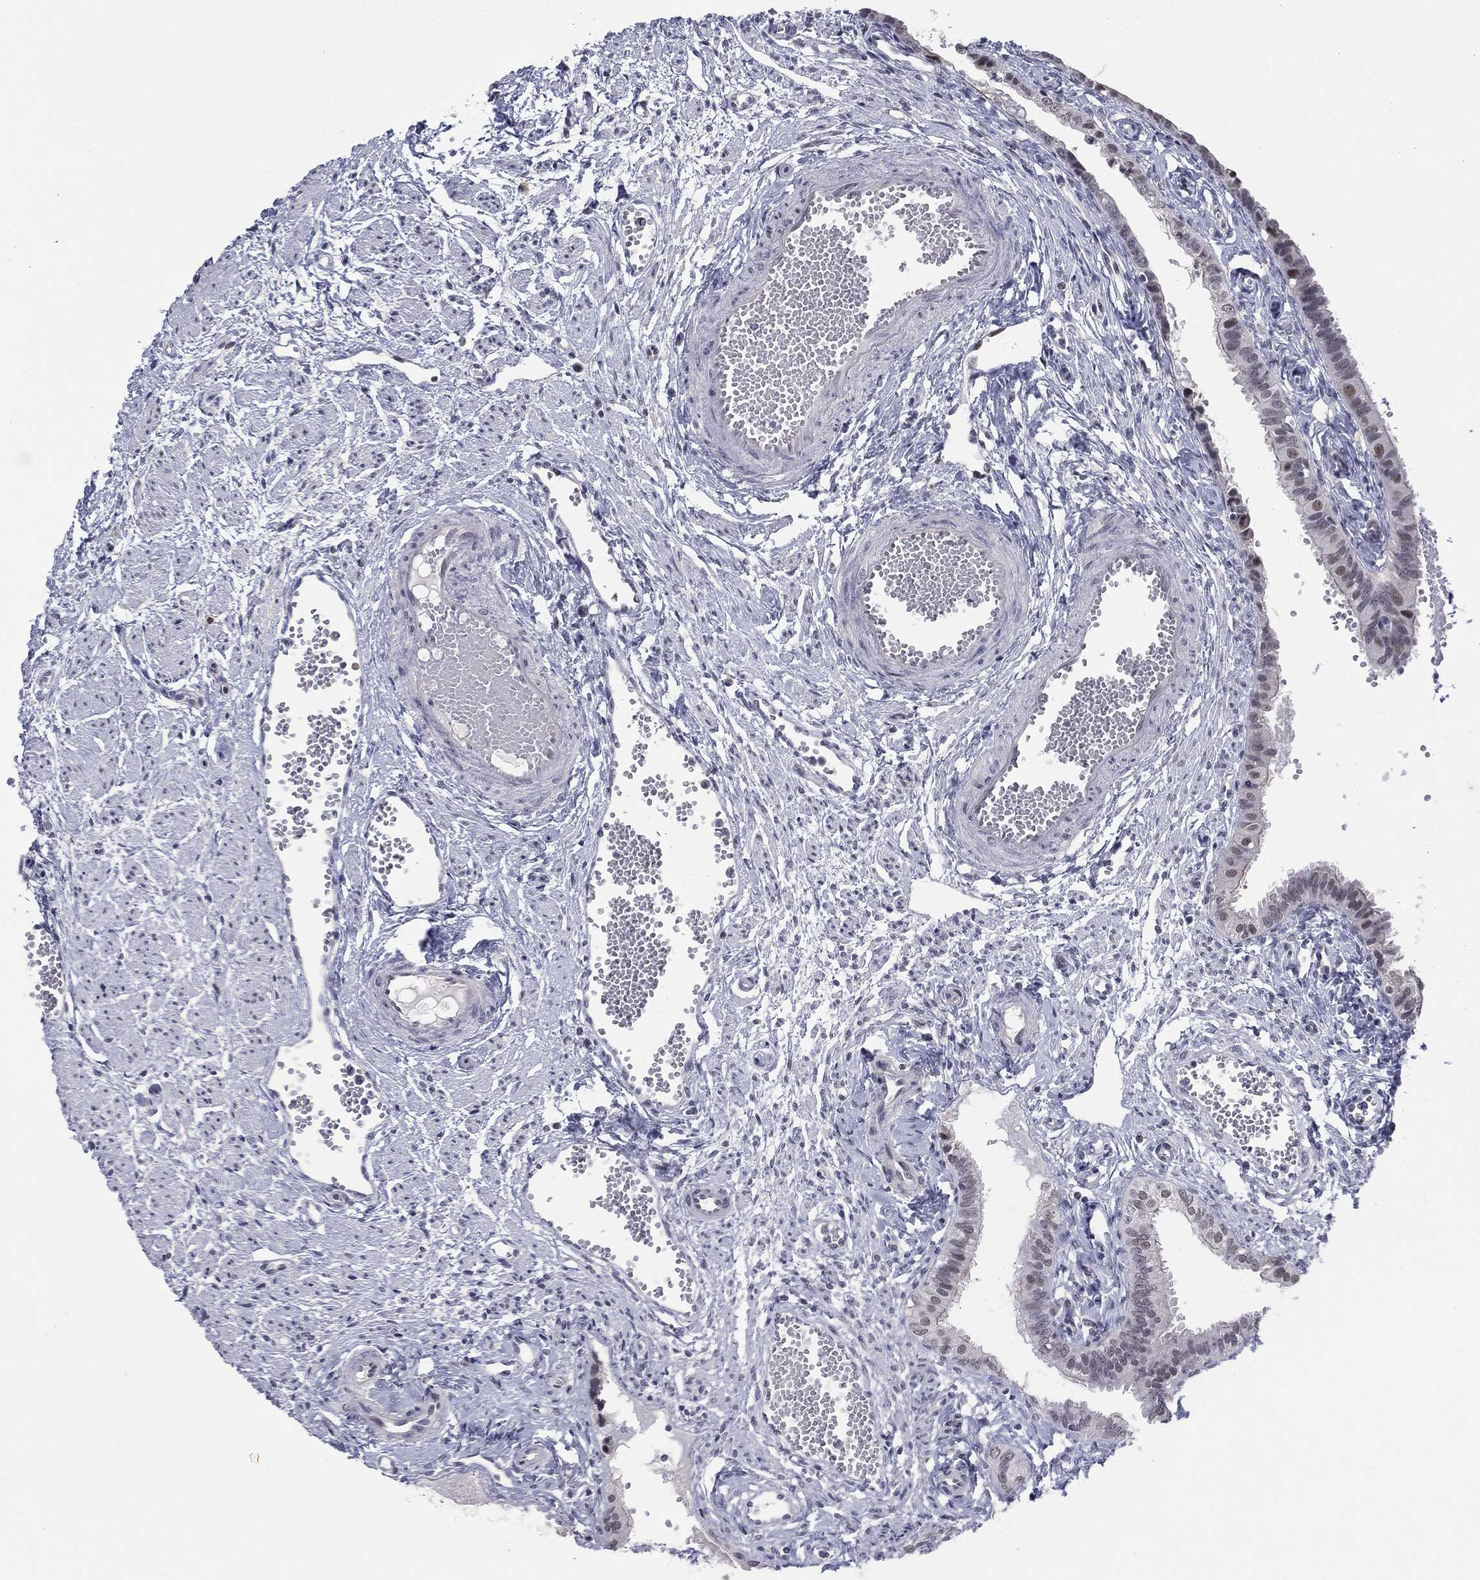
{"staining": {"intensity": "negative", "quantity": "none", "location": "none"}, "tissue": "fallopian tube", "cell_type": "Glandular cells", "image_type": "normal", "snomed": [{"axis": "morphology", "description": "Normal tissue, NOS"}, {"axis": "topography", "description": "Fallopian tube"}, {"axis": "topography", "description": "Ovary"}], "caption": "High magnification brightfield microscopy of normal fallopian tube stained with DAB (brown) and counterstained with hematoxylin (blue): glandular cells show no significant expression.", "gene": "SLC5A5", "patient": {"sex": "female", "age": 49}}